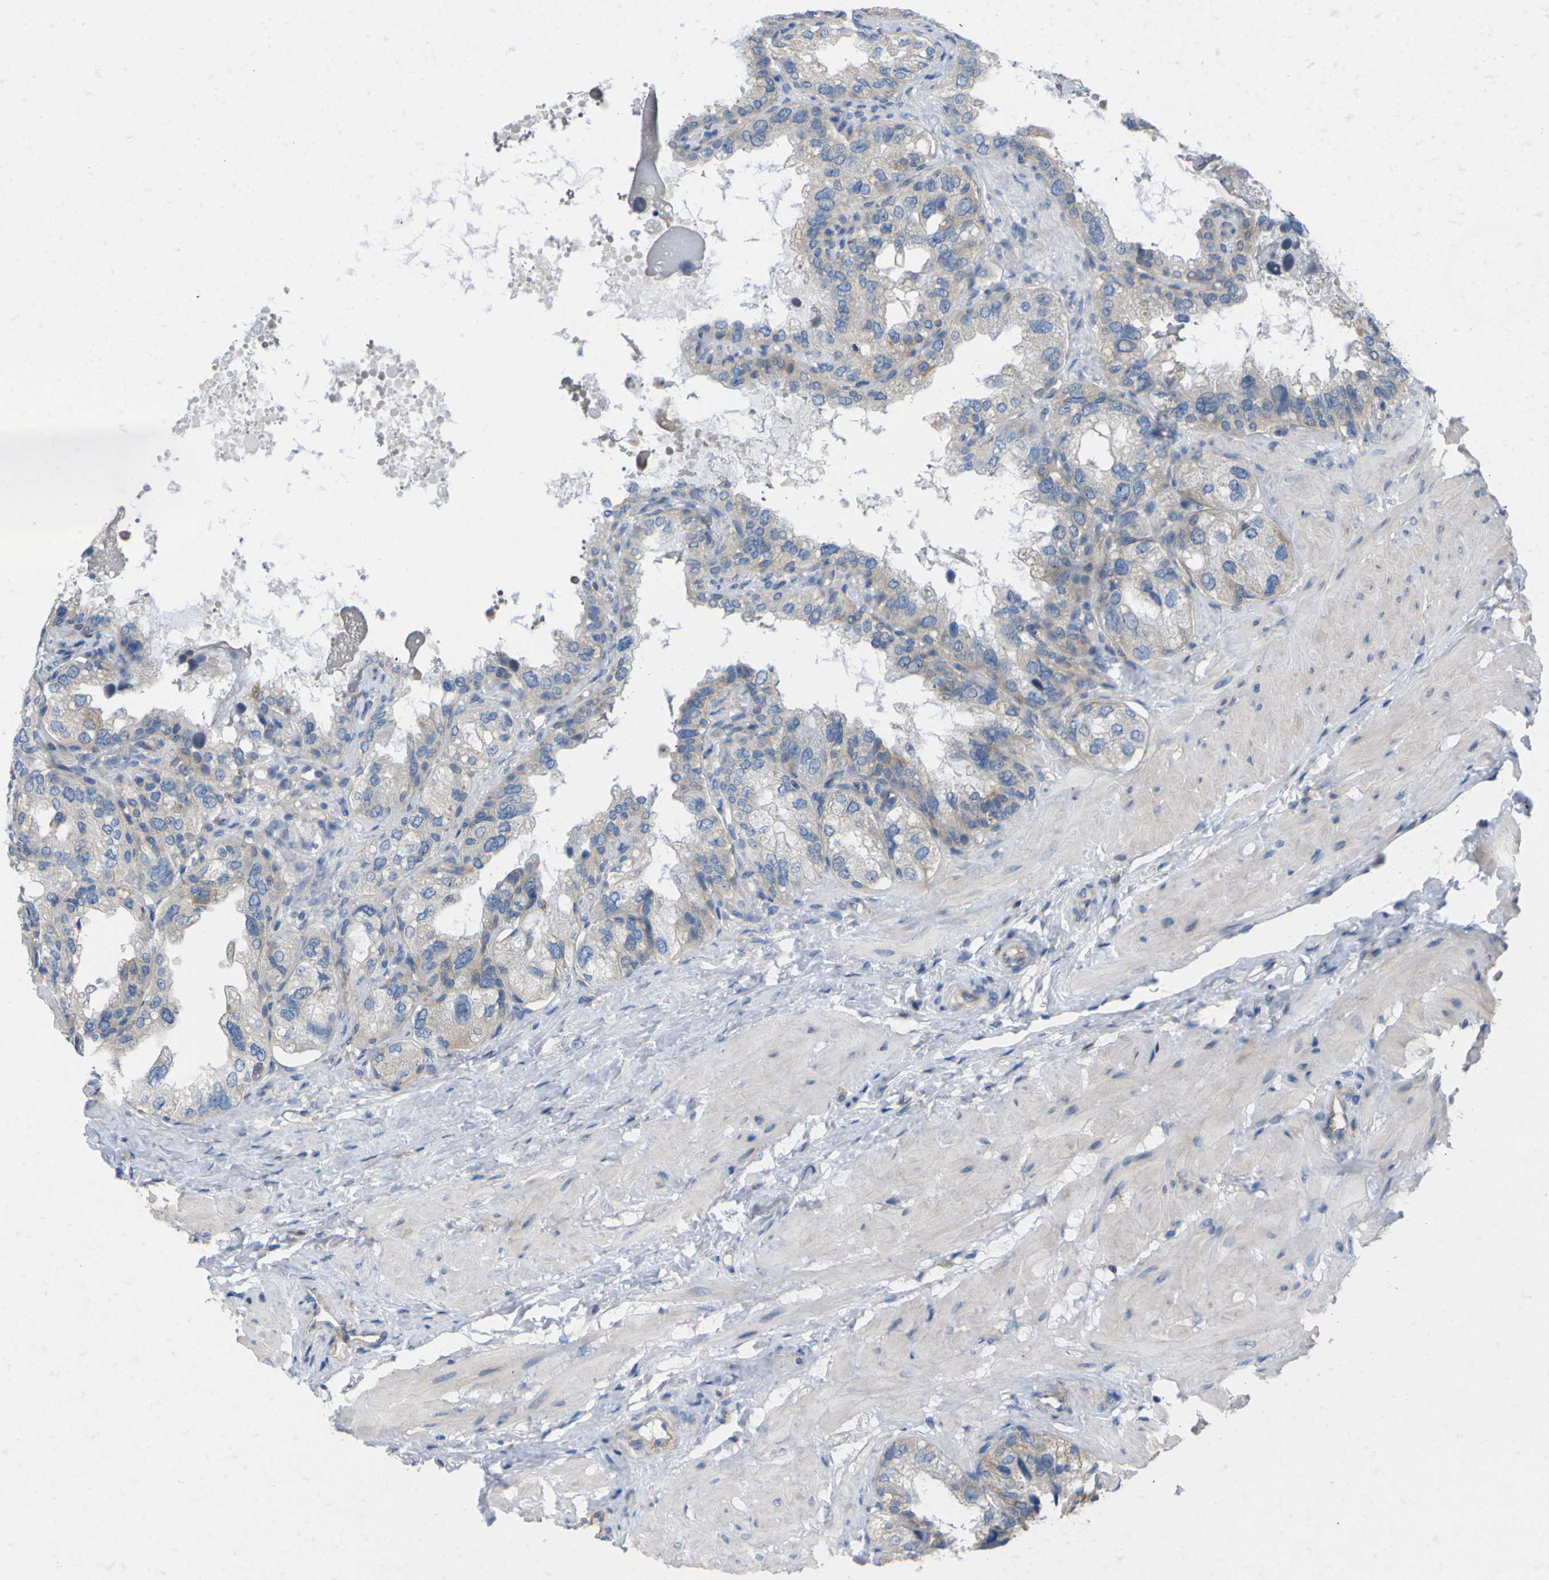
{"staining": {"intensity": "weak", "quantity": "25%-75%", "location": "cytoplasmic/membranous"}, "tissue": "seminal vesicle", "cell_type": "Glandular cells", "image_type": "normal", "snomed": [{"axis": "morphology", "description": "Normal tissue, NOS"}, {"axis": "topography", "description": "Seminal veicle"}], "caption": "This micrograph reveals benign seminal vesicle stained with IHC to label a protein in brown. The cytoplasmic/membranous of glandular cells show weak positivity for the protein. Nuclei are counter-stained blue.", "gene": "USH1C", "patient": {"sex": "male", "age": 68}}